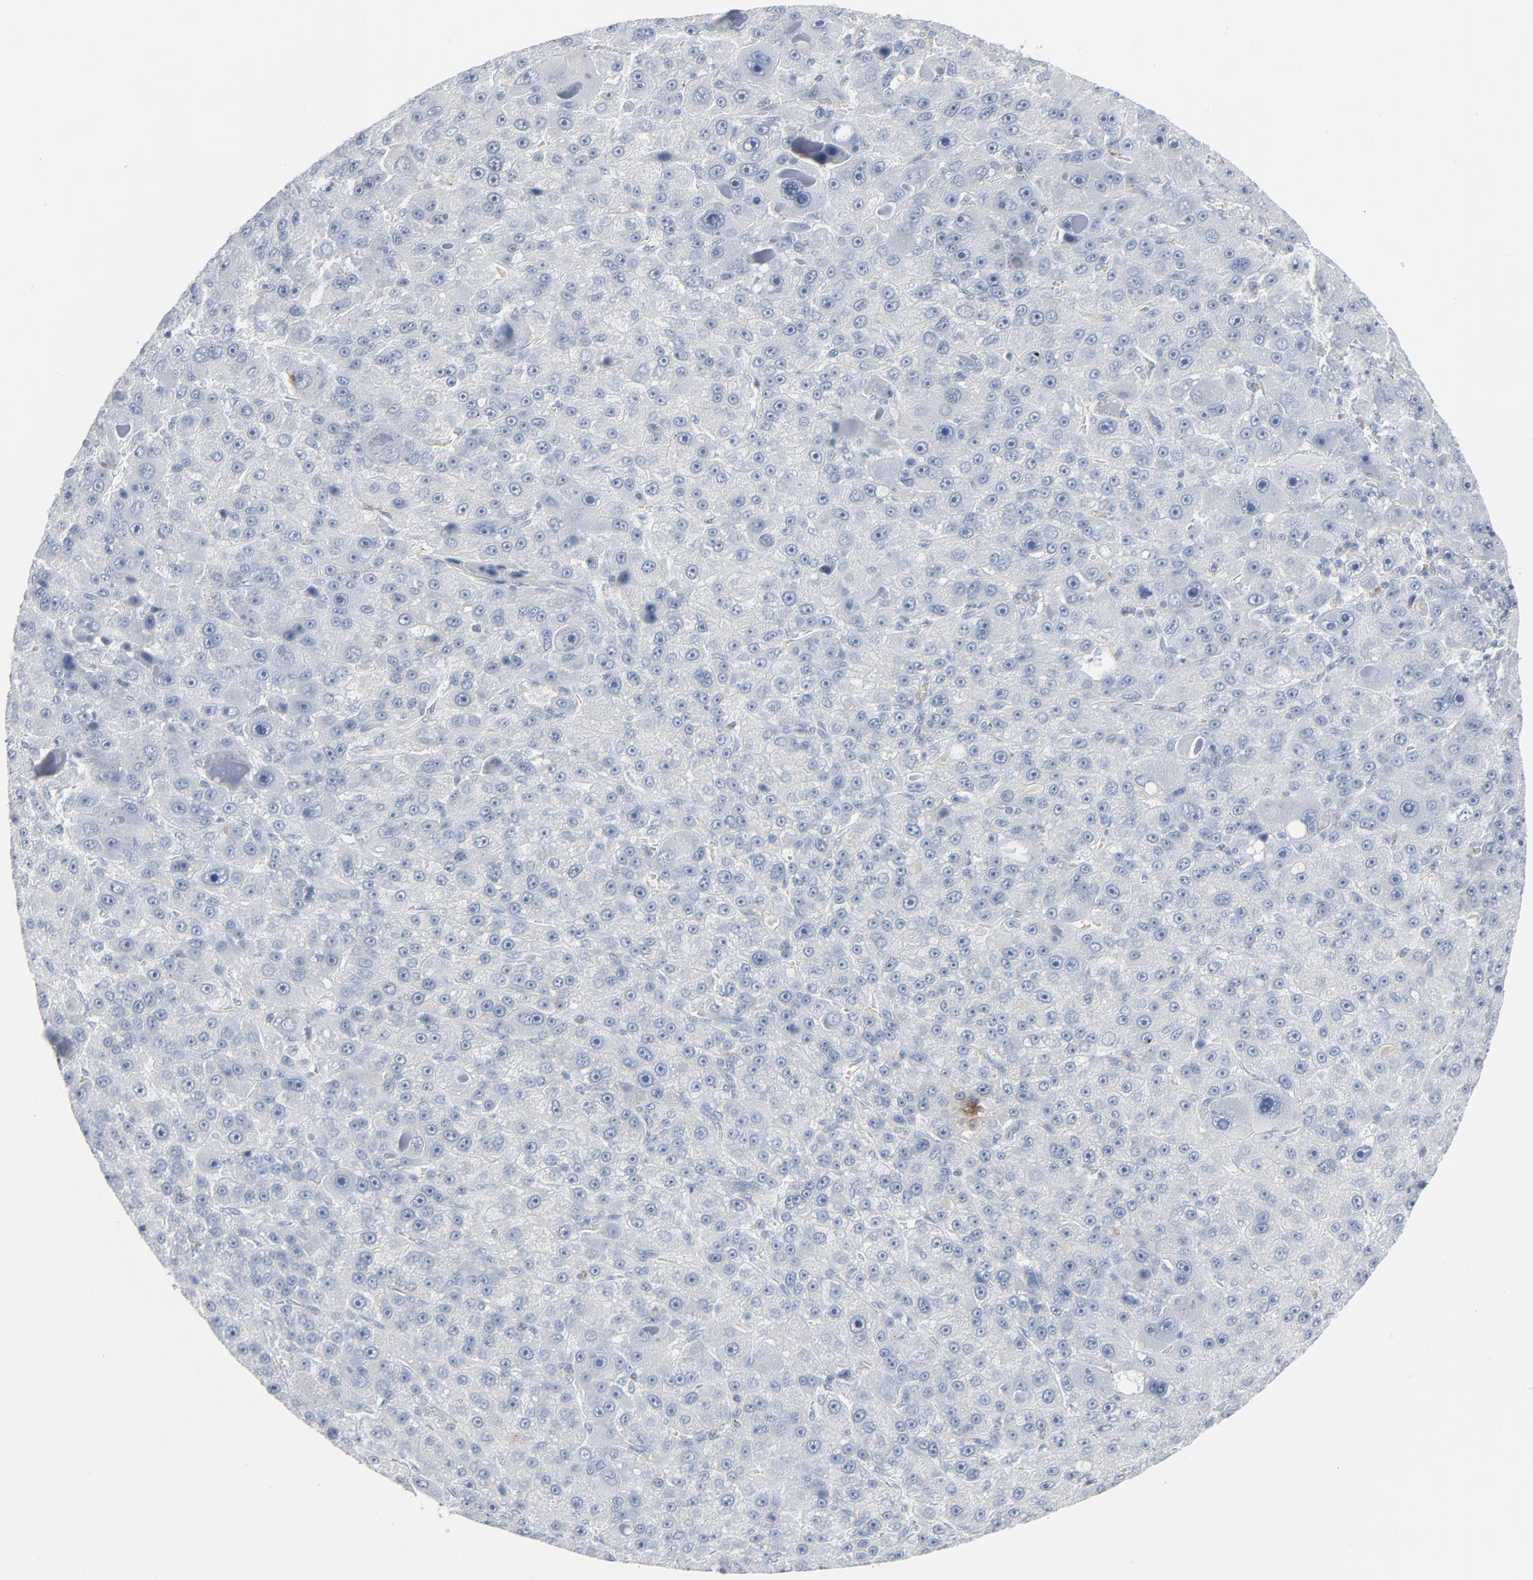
{"staining": {"intensity": "negative", "quantity": "none", "location": "none"}, "tissue": "liver cancer", "cell_type": "Tumor cells", "image_type": "cancer", "snomed": [{"axis": "morphology", "description": "Carcinoma, Hepatocellular, NOS"}, {"axis": "topography", "description": "Liver"}], "caption": "An immunohistochemistry photomicrograph of liver cancer (hepatocellular carcinoma) is shown. There is no staining in tumor cells of liver cancer (hepatocellular carcinoma).", "gene": "PHGDH", "patient": {"sex": "male", "age": 76}}